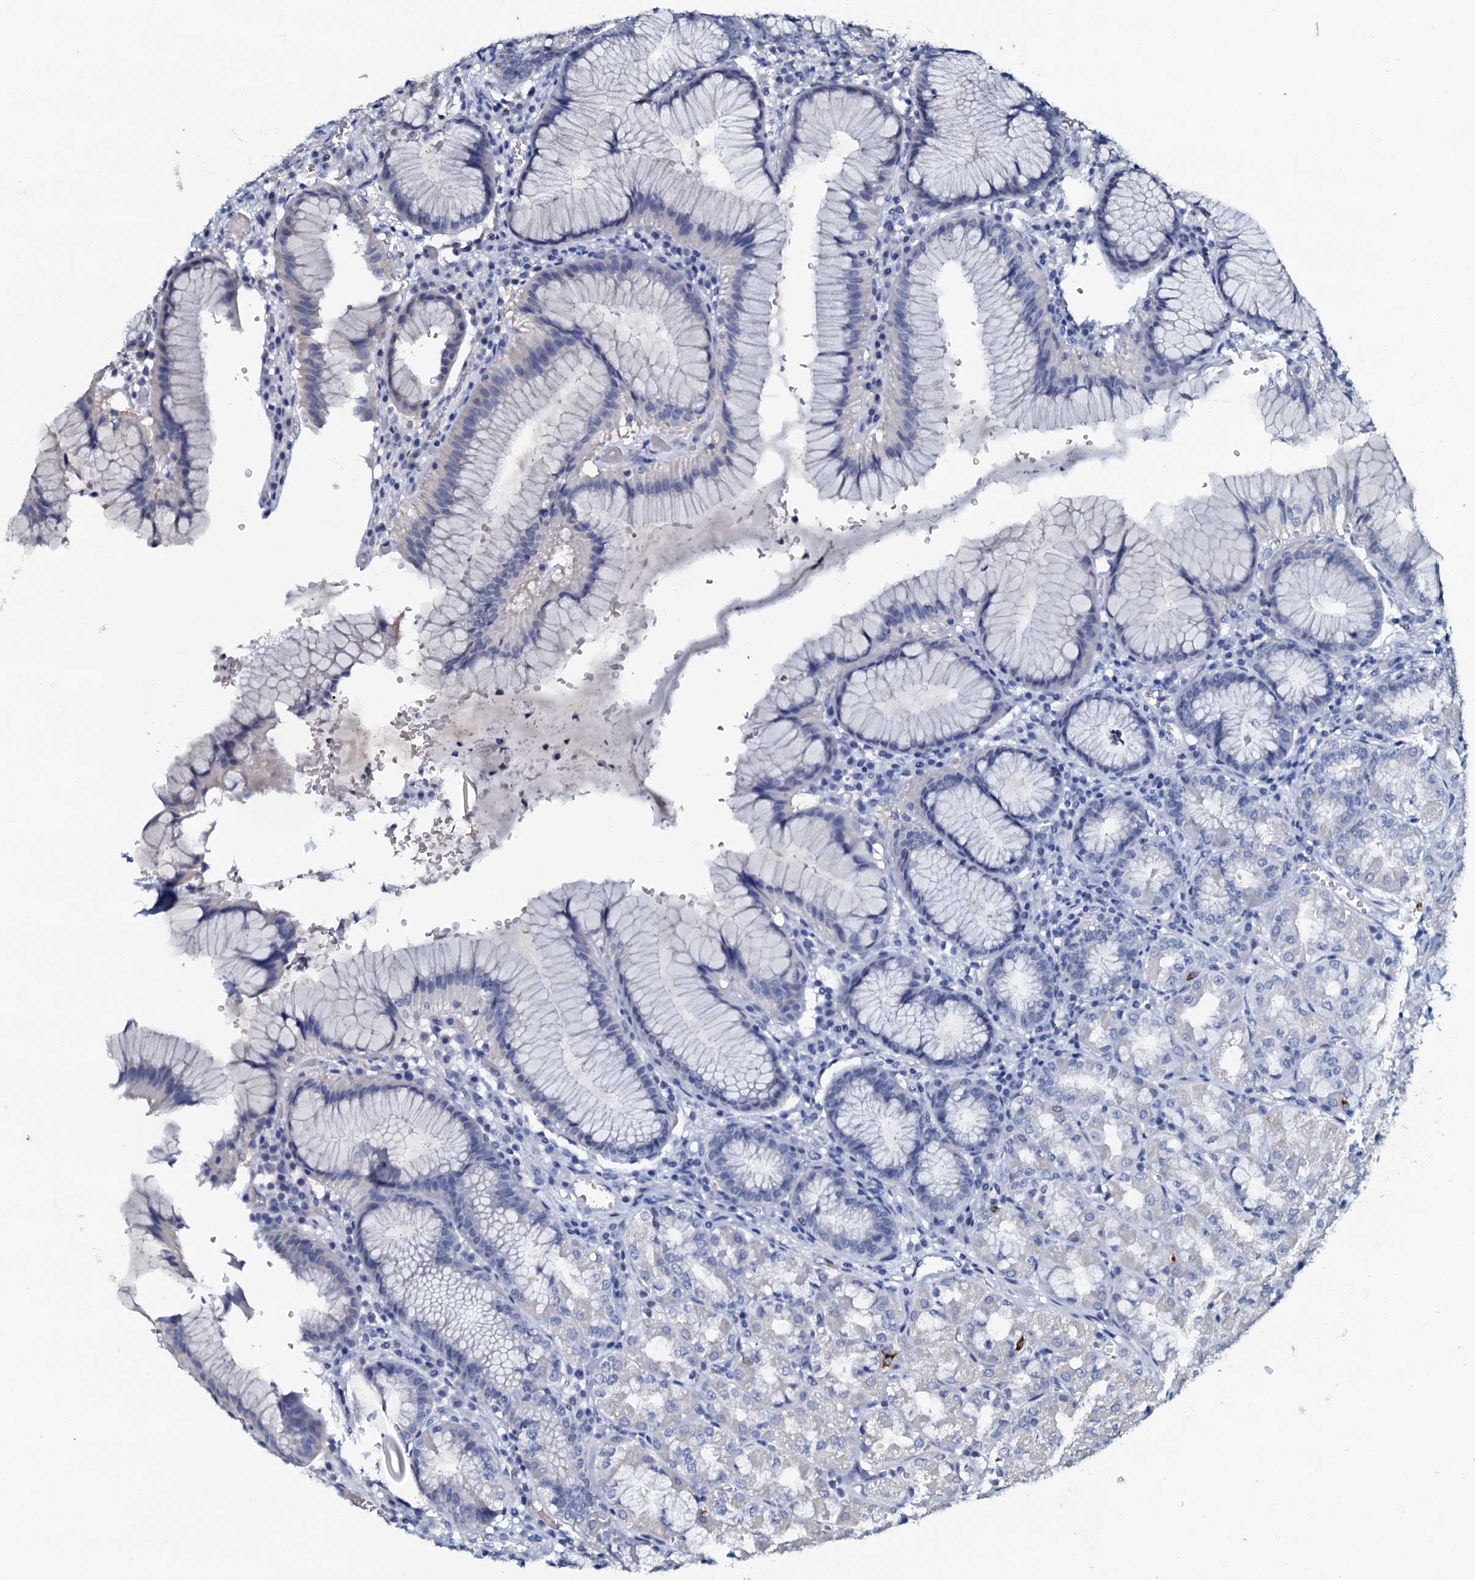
{"staining": {"intensity": "strong", "quantity": "<25%", "location": "cytoplasmic/membranous"}, "tissue": "stomach", "cell_type": "Glandular cells", "image_type": "normal", "snomed": [{"axis": "morphology", "description": "Normal tissue, NOS"}, {"axis": "topography", "description": "Stomach"}], "caption": "Immunohistochemical staining of benign stomach demonstrates strong cytoplasmic/membranous protein positivity in about <25% of glandular cells. (DAB = brown stain, brightfield microscopy at high magnification).", "gene": "CPNE2", "patient": {"sex": "male", "age": 55}}